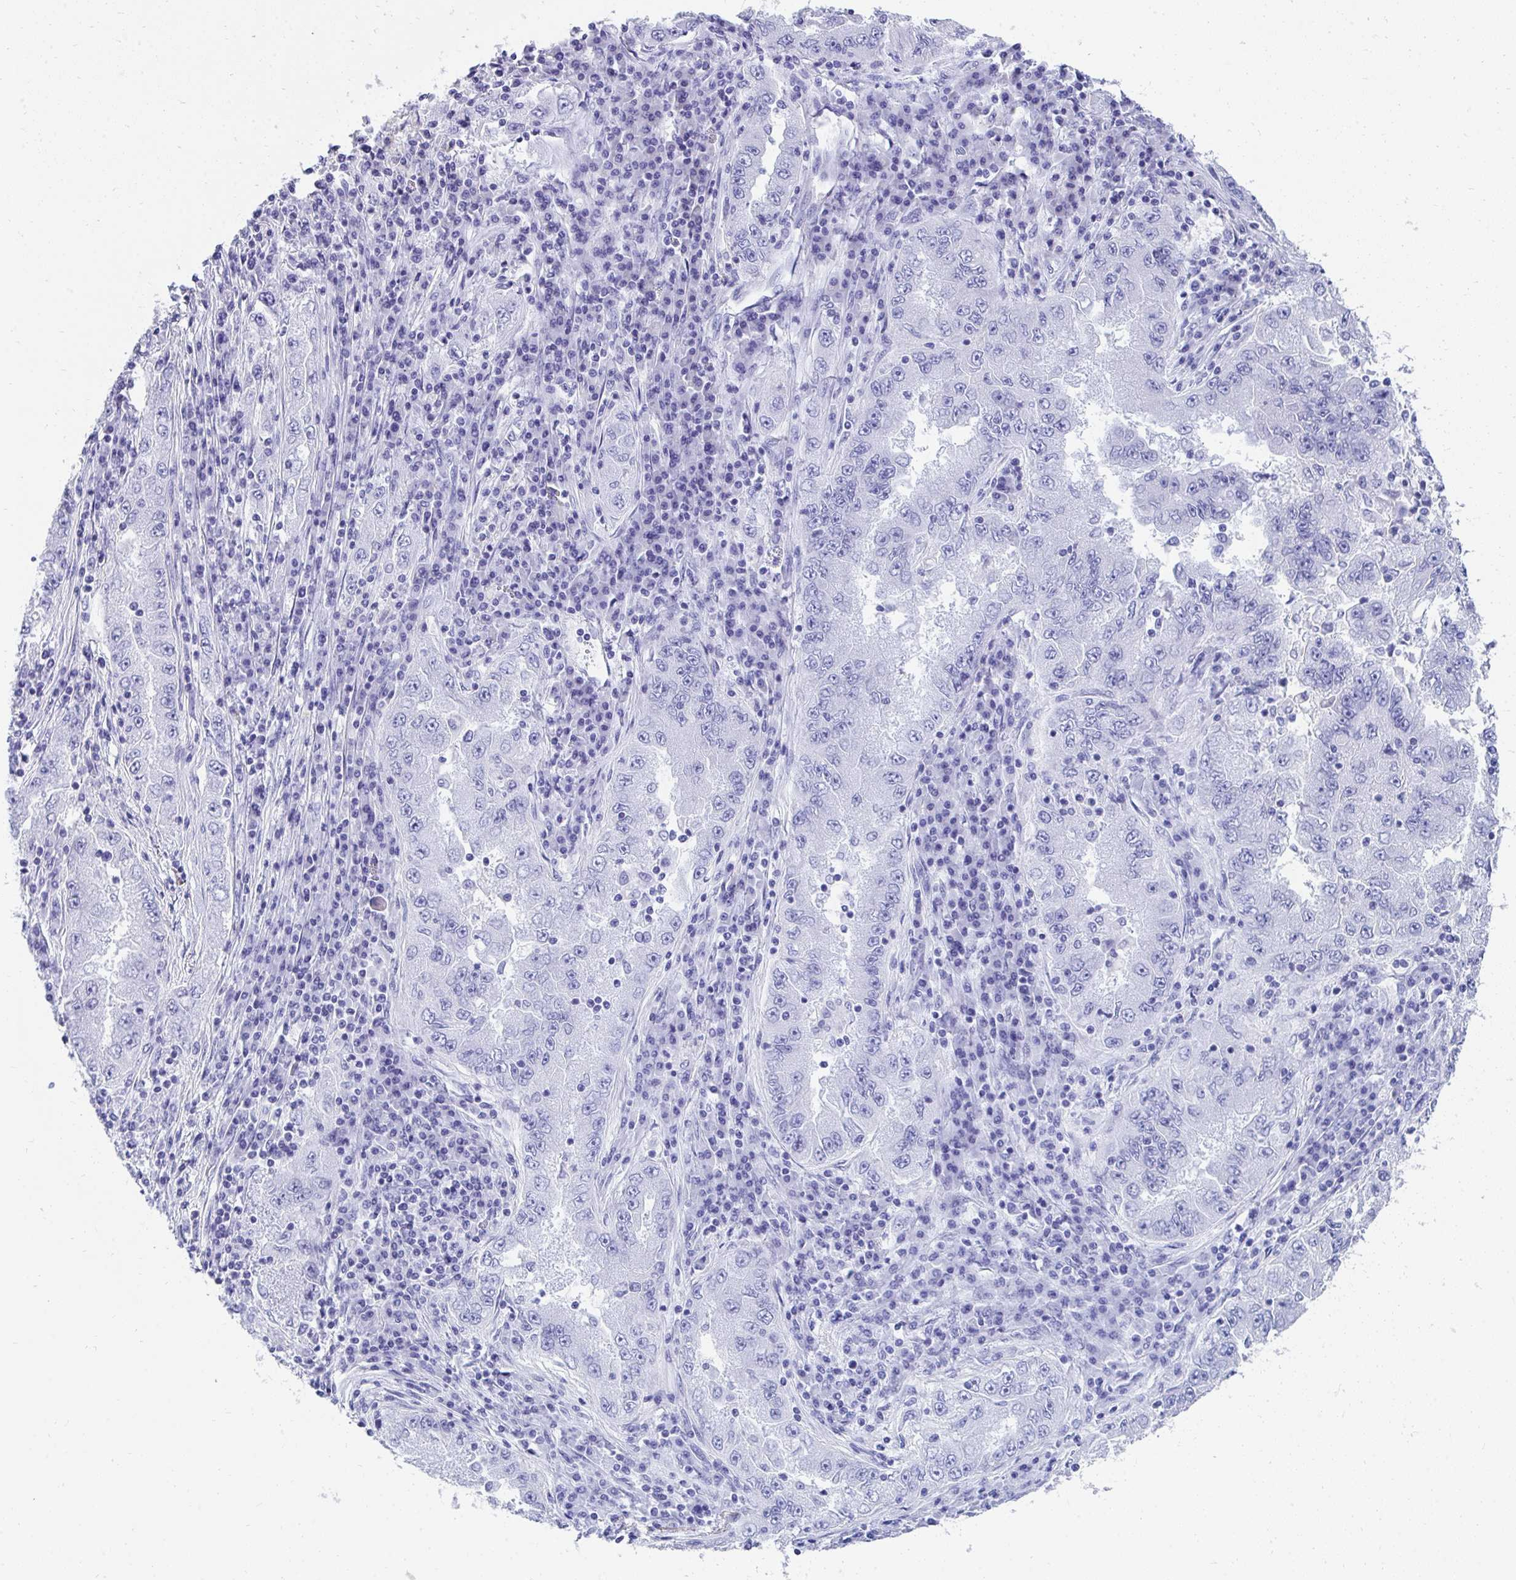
{"staining": {"intensity": "negative", "quantity": "none", "location": "none"}, "tissue": "lung cancer", "cell_type": "Tumor cells", "image_type": "cancer", "snomed": [{"axis": "morphology", "description": "Adenocarcinoma, NOS"}, {"axis": "morphology", "description": "Adenocarcinoma primary or metastatic"}, {"axis": "topography", "description": "Lung"}], "caption": "This is an IHC micrograph of human adenocarcinoma (lung). There is no staining in tumor cells.", "gene": "PC", "patient": {"sex": "male", "age": 74}}